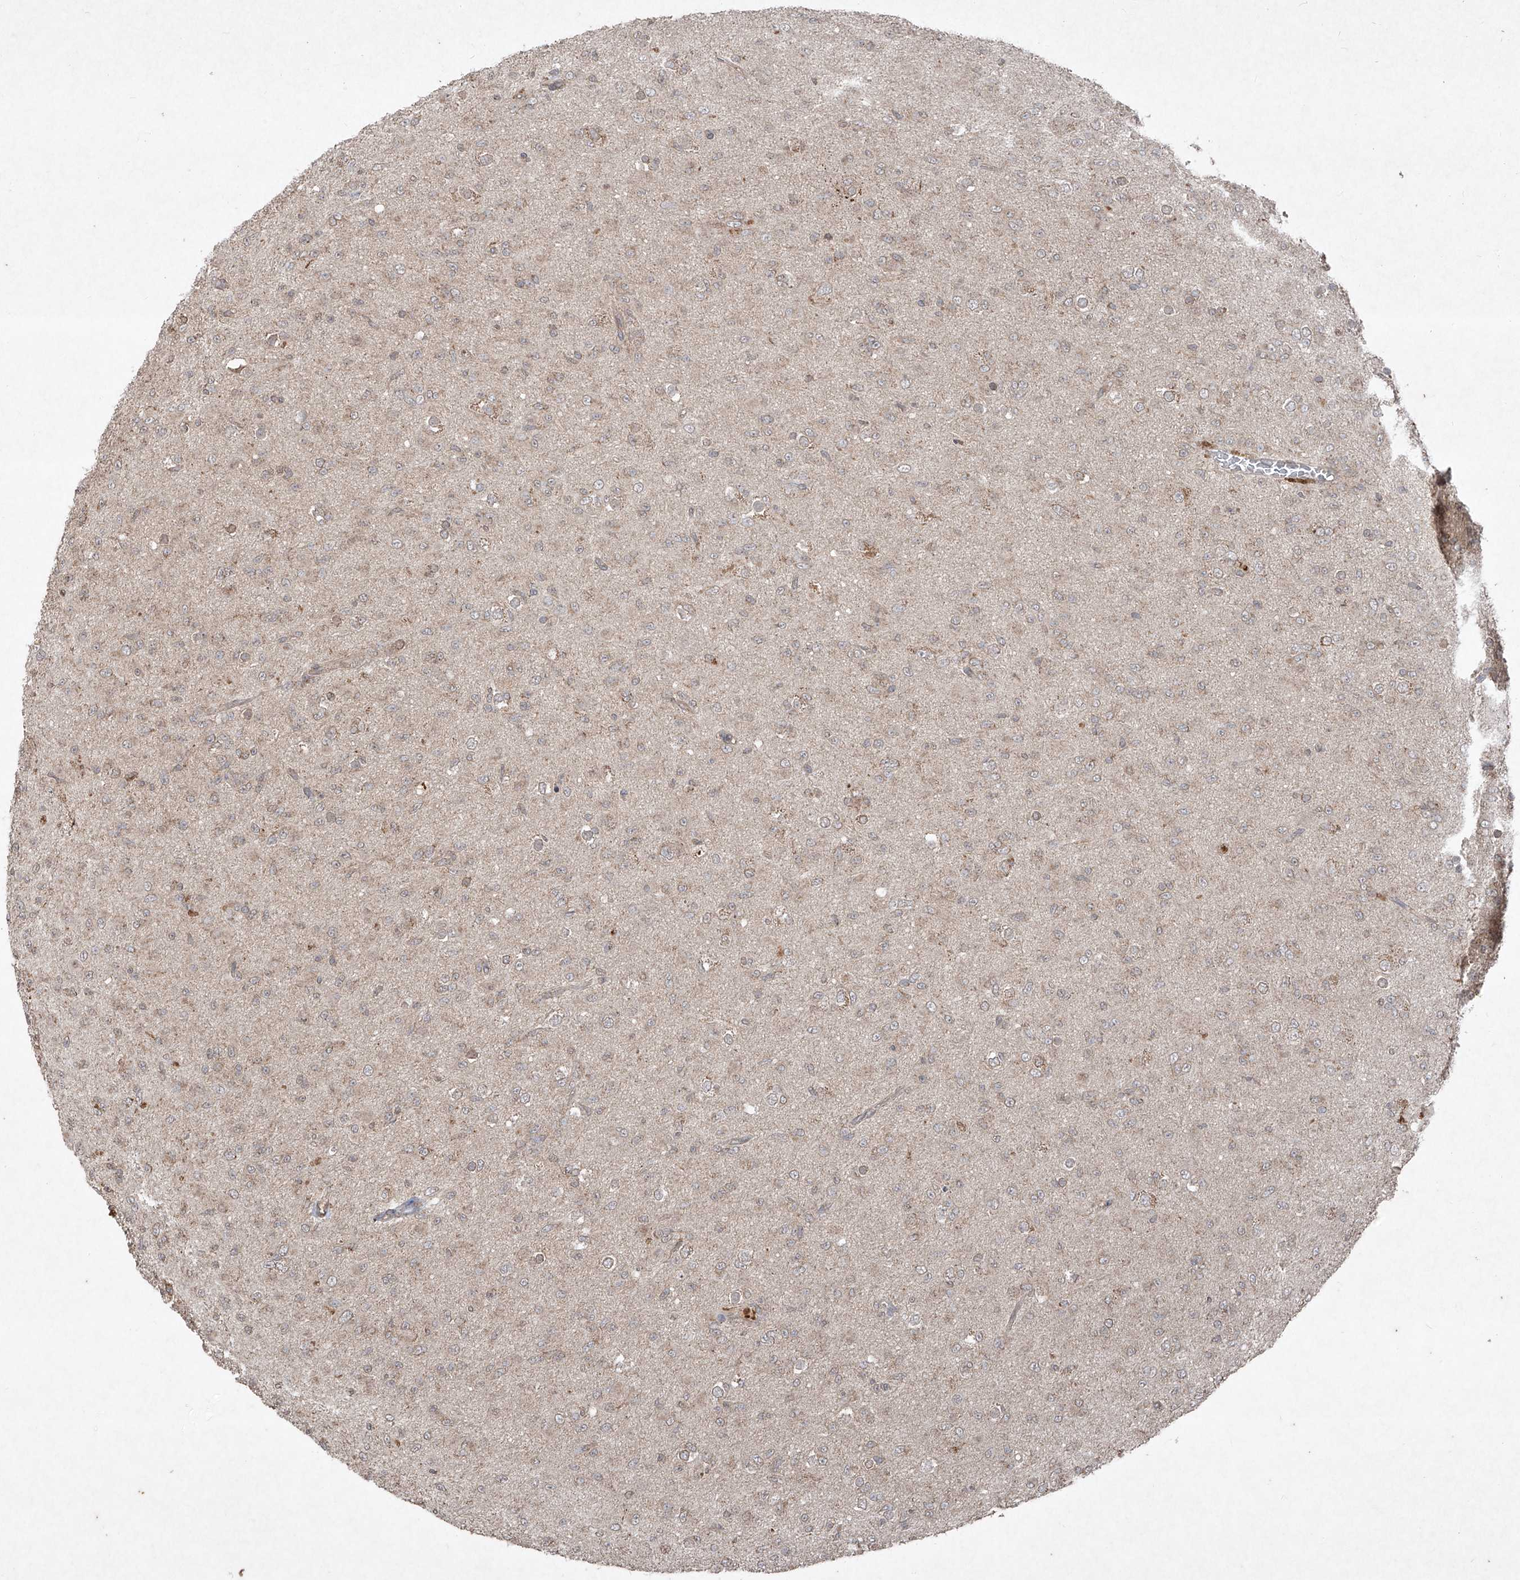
{"staining": {"intensity": "moderate", "quantity": "<25%", "location": "cytoplasmic/membranous"}, "tissue": "glioma", "cell_type": "Tumor cells", "image_type": "cancer", "snomed": [{"axis": "morphology", "description": "Glioma, malignant, Low grade"}, {"axis": "topography", "description": "Brain"}], "caption": "Moderate cytoplasmic/membranous positivity for a protein is identified in about <25% of tumor cells of glioma using immunohistochemistry (IHC).", "gene": "ABCD3", "patient": {"sex": "male", "age": 65}}